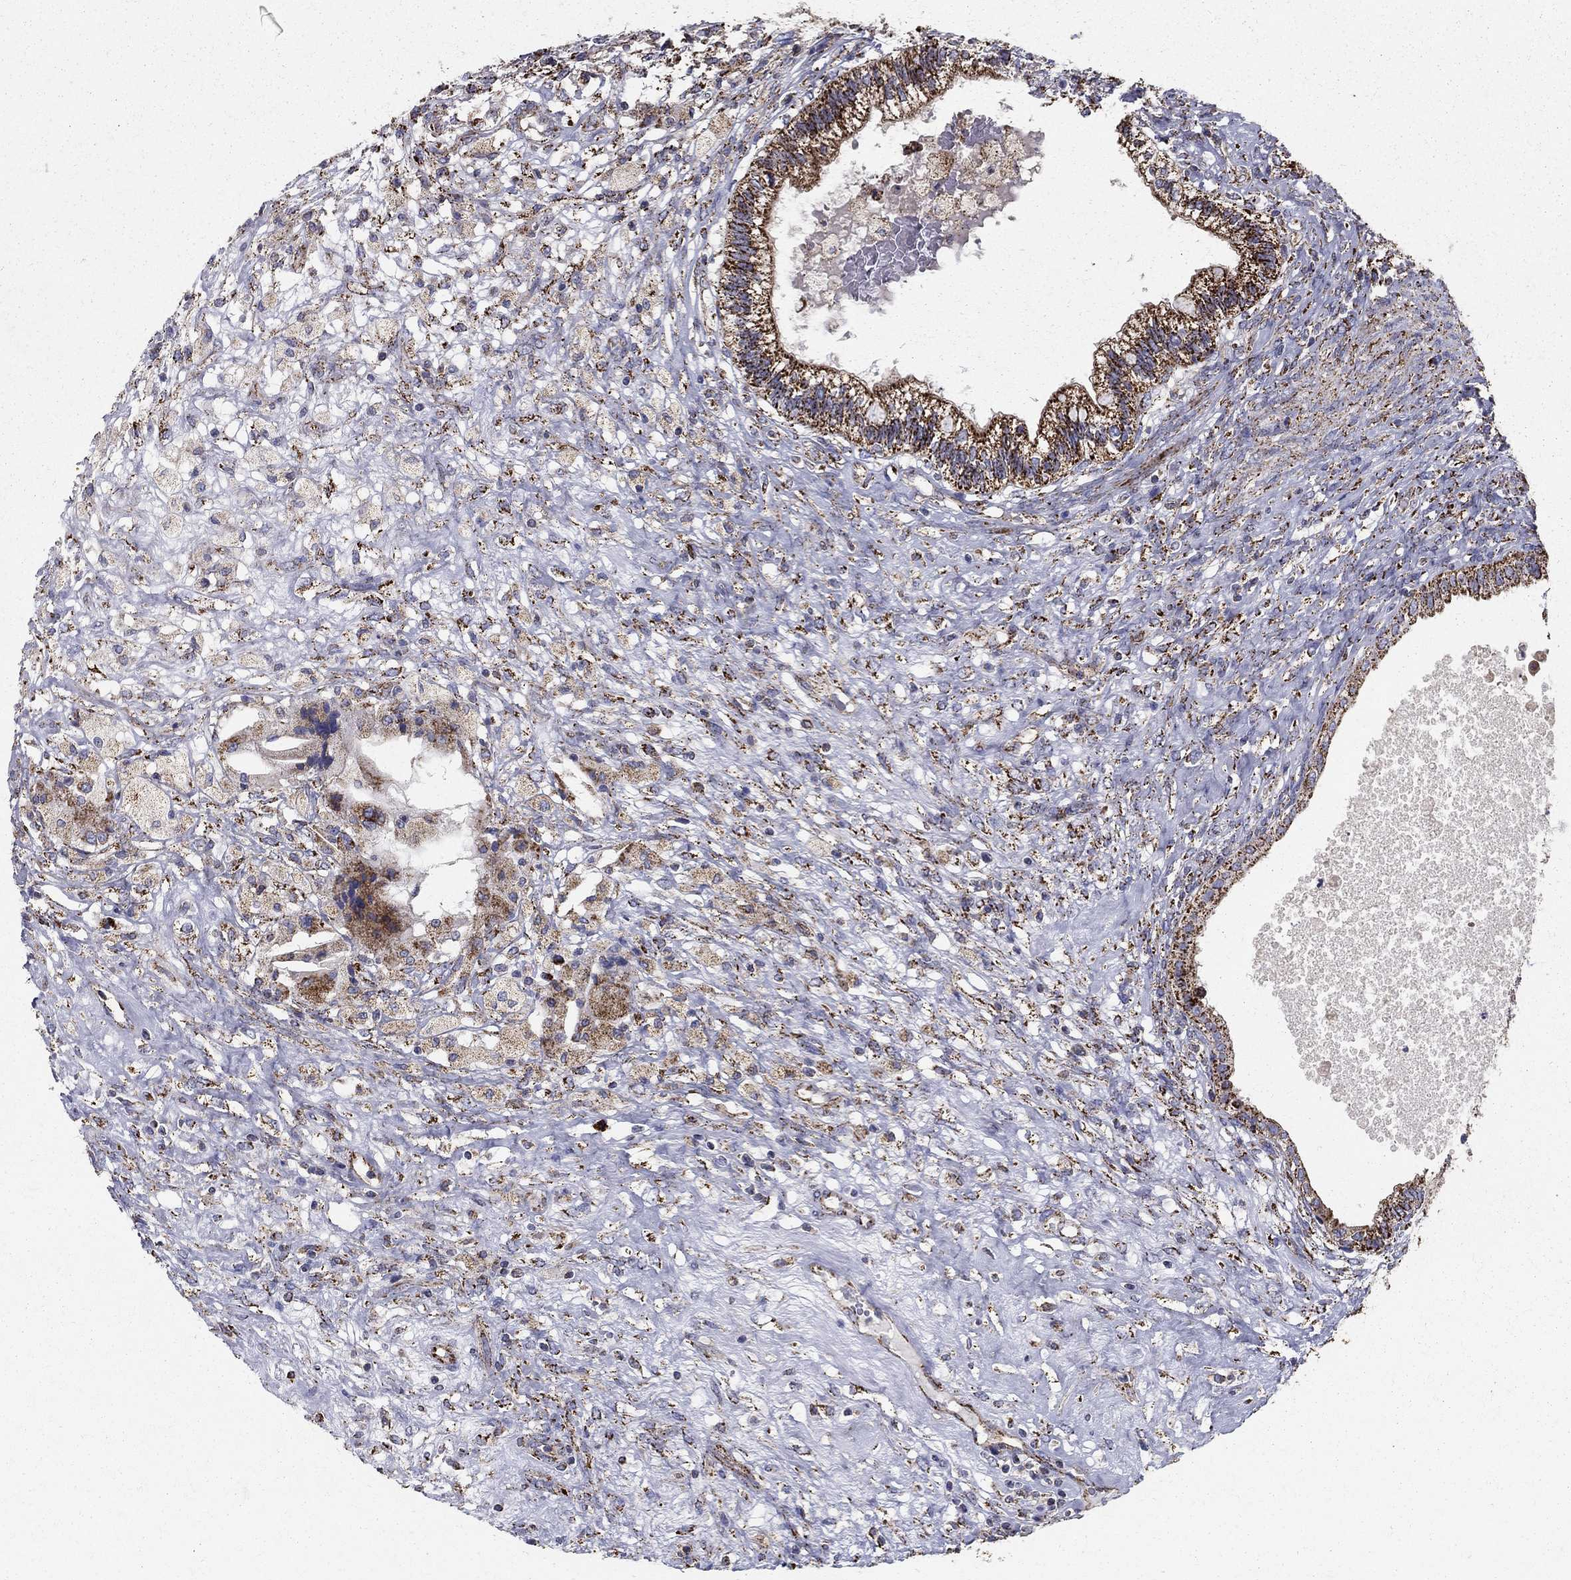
{"staining": {"intensity": "strong", "quantity": ">75%", "location": "cytoplasmic/membranous"}, "tissue": "testis cancer", "cell_type": "Tumor cells", "image_type": "cancer", "snomed": [{"axis": "morphology", "description": "Seminoma, NOS"}, {"axis": "morphology", "description": "Carcinoma, Embryonal, NOS"}, {"axis": "topography", "description": "Testis"}], "caption": "Immunohistochemical staining of human embryonal carcinoma (testis) exhibits high levels of strong cytoplasmic/membranous staining in approximately >75% of tumor cells.", "gene": "GCSH", "patient": {"sex": "male", "age": 41}}